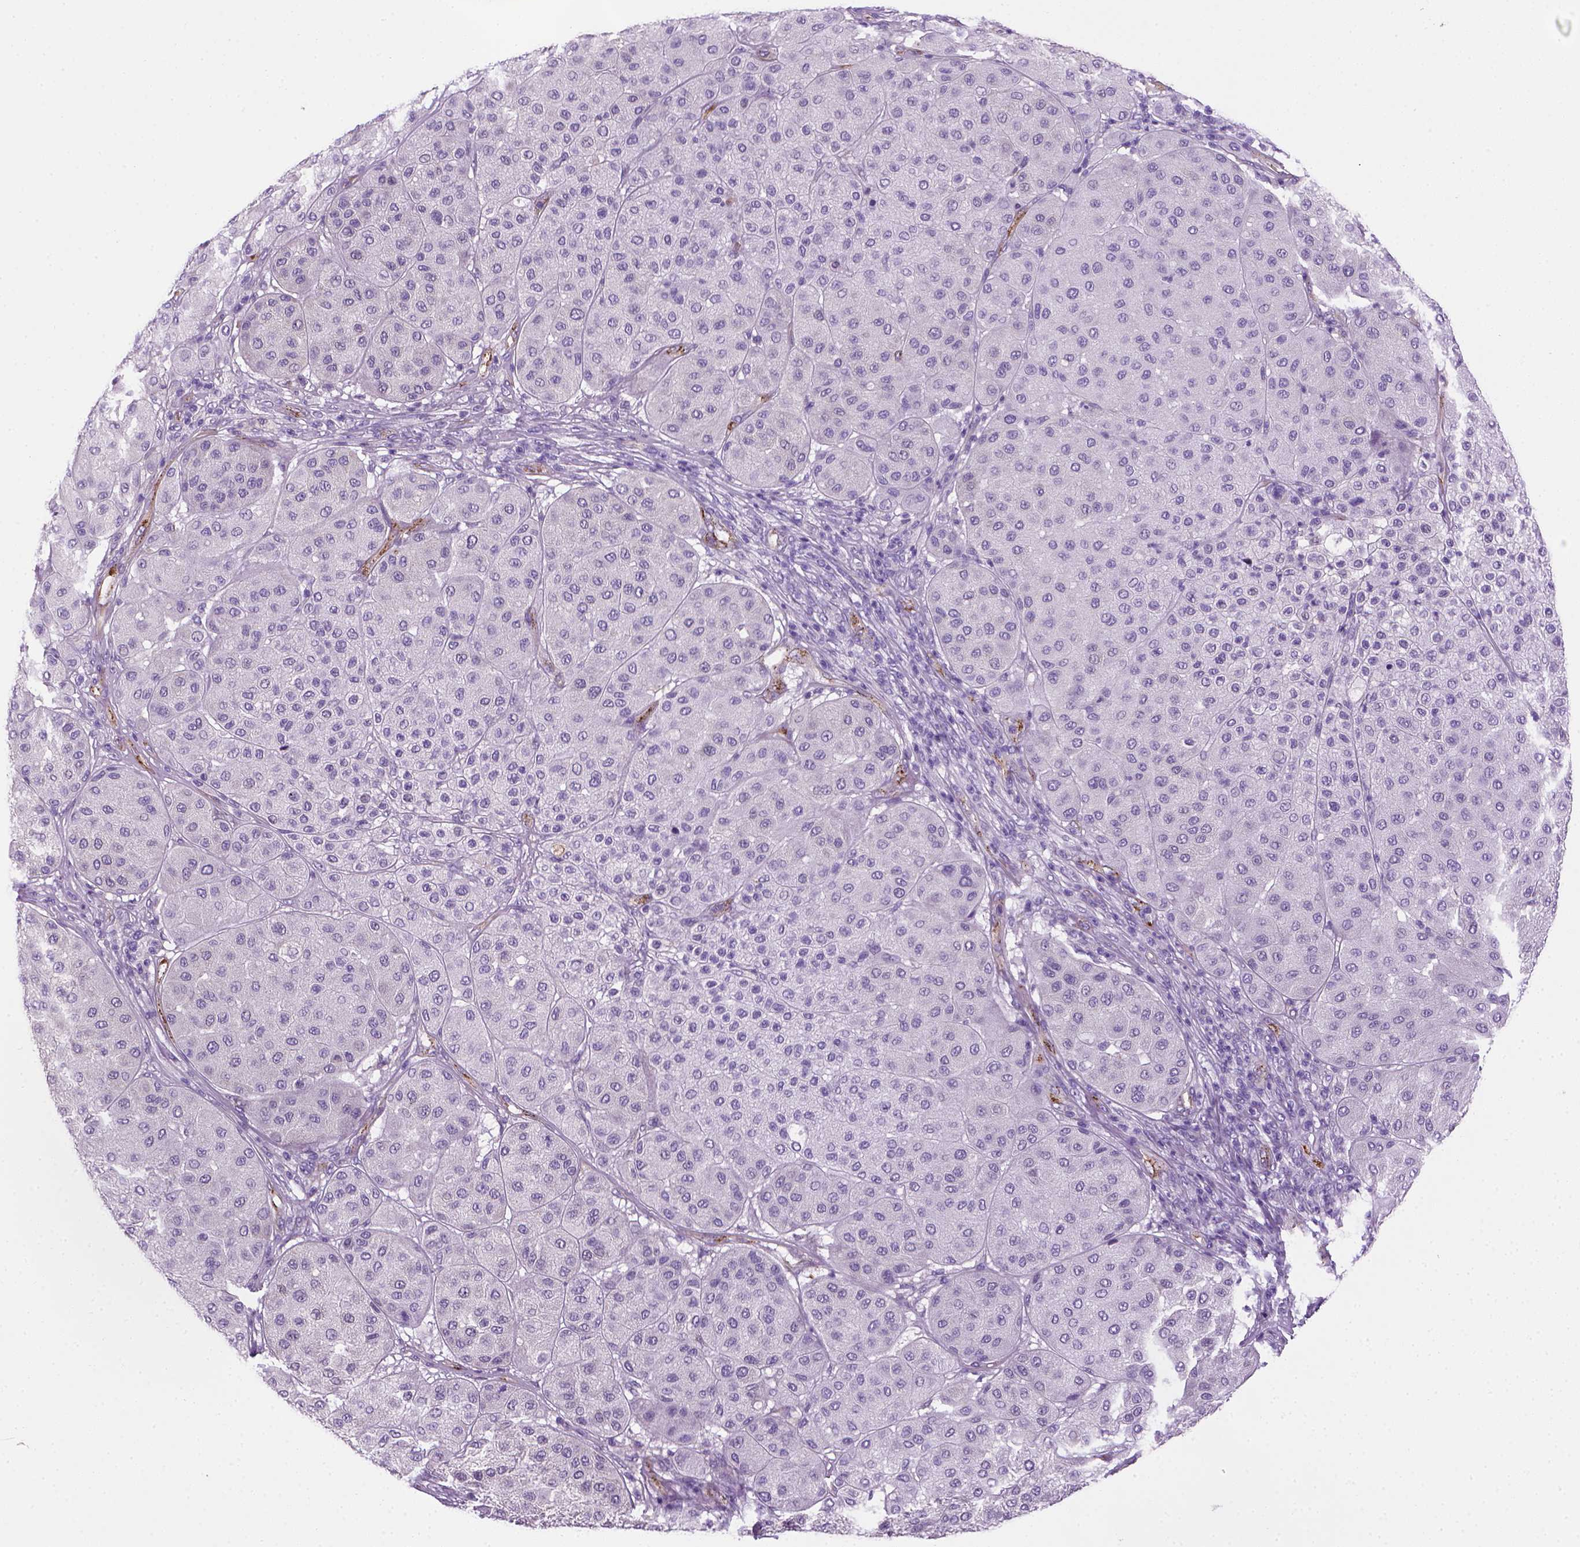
{"staining": {"intensity": "negative", "quantity": "none", "location": "none"}, "tissue": "melanoma", "cell_type": "Tumor cells", "image_type": "cancer", "snomed": [{"axis": "morphology", "description": "Malignant melanoma, Metastatic site"}, {"axis": "topography", "description": "Smooth muscle"}], "caption": "This is a photomicrograph of immunohistochemistry staining of malignant melanoma (metastatic site), which shows no expression in tumor cells.", "gene": "VWF", "patient": {"sex": "male", "age": 41}}